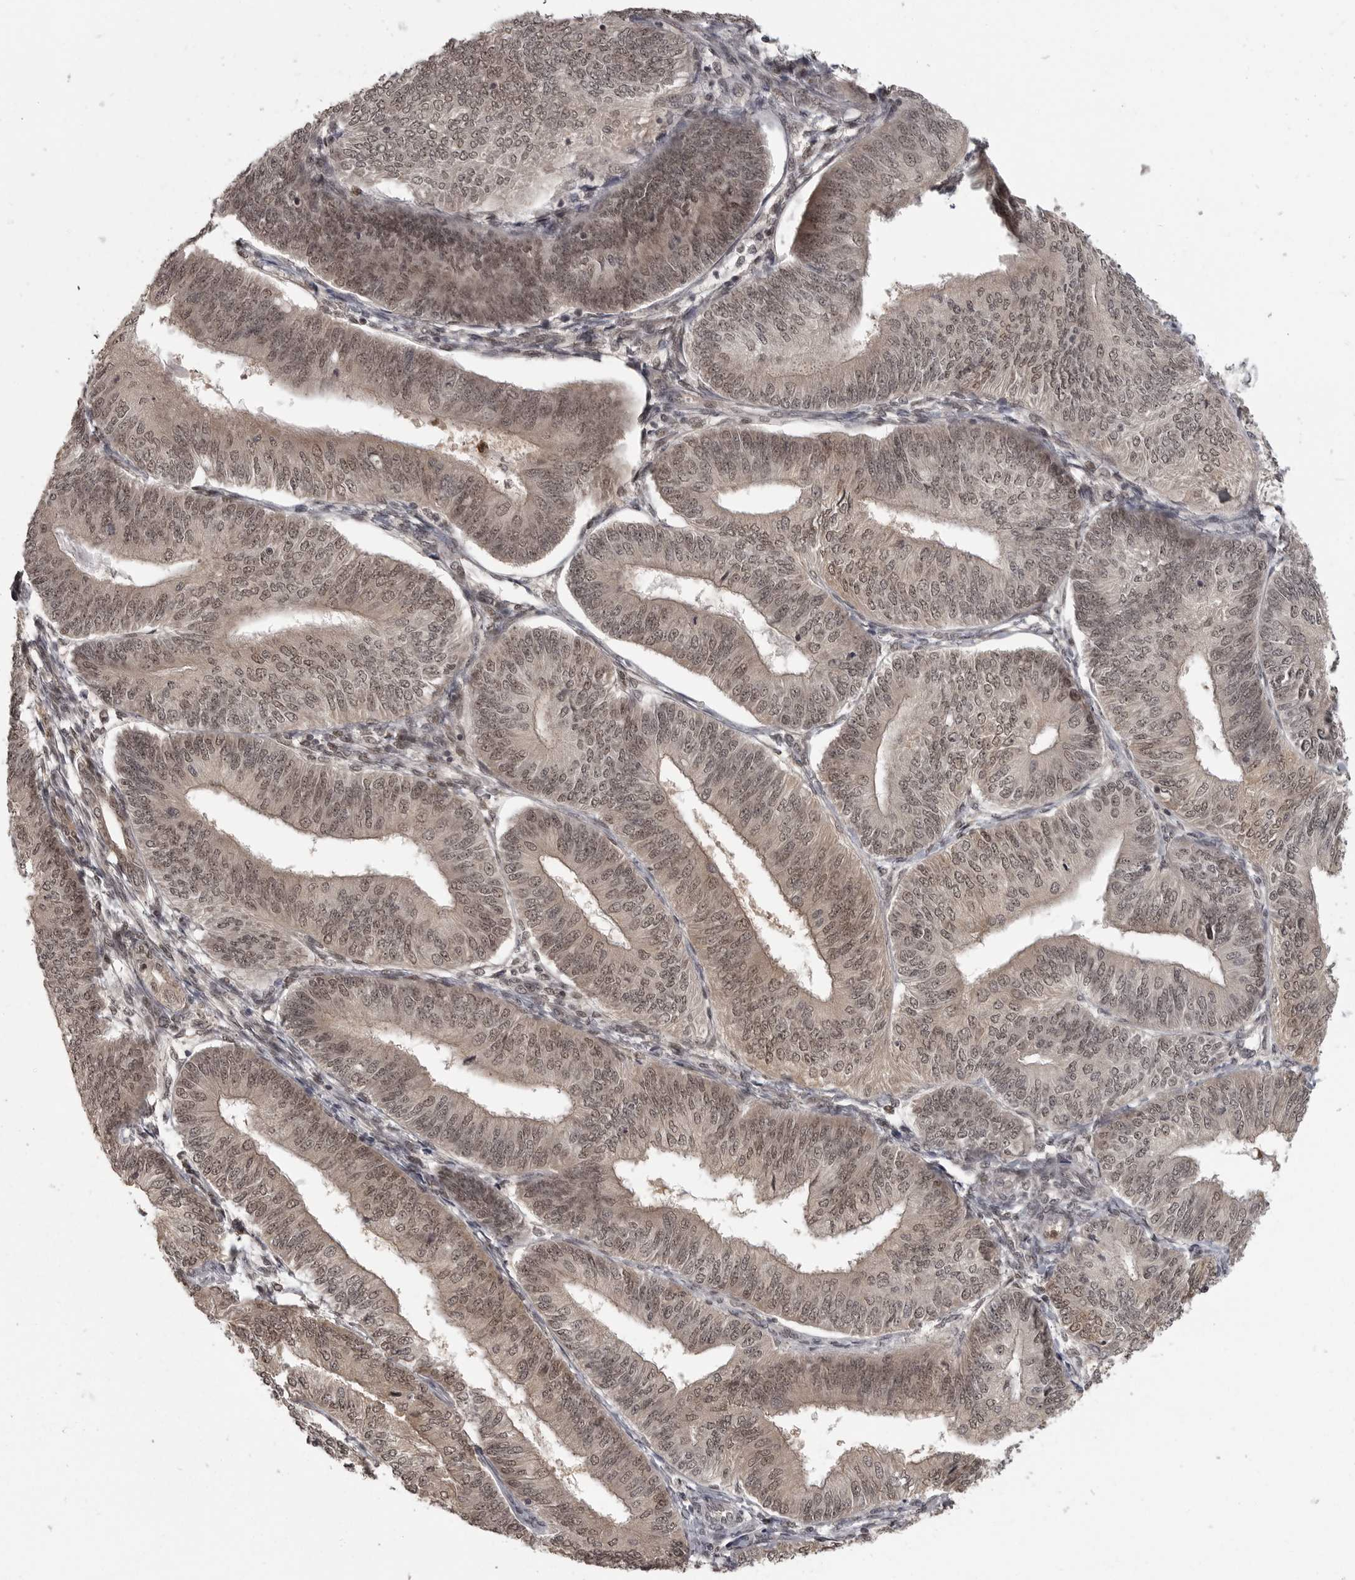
{"staining": {"intensity": "moderate", "quantity": "25%-75%", "location": "cytoplasmic/membranous,nuclear"}, "tissue": "endometrial cancer", "cell_type": "Tumor cells", "image_type": "cancer", "snomed": [{"axis": "morphology", "description": "Adenocarcinoma, NOS"}, {"axis": "topography", "description": "Endometrium"}], "caption": "Endometrial cancer (adenocarcinoma) tissue demonstrates moderate cytoplasmic/membranous and nuclear positivity in about 25%-75% of tumor cells, visualized by immunohistochemistry.", "gene": "PEG3", "patient": {"sex": "female", "age": 58}}